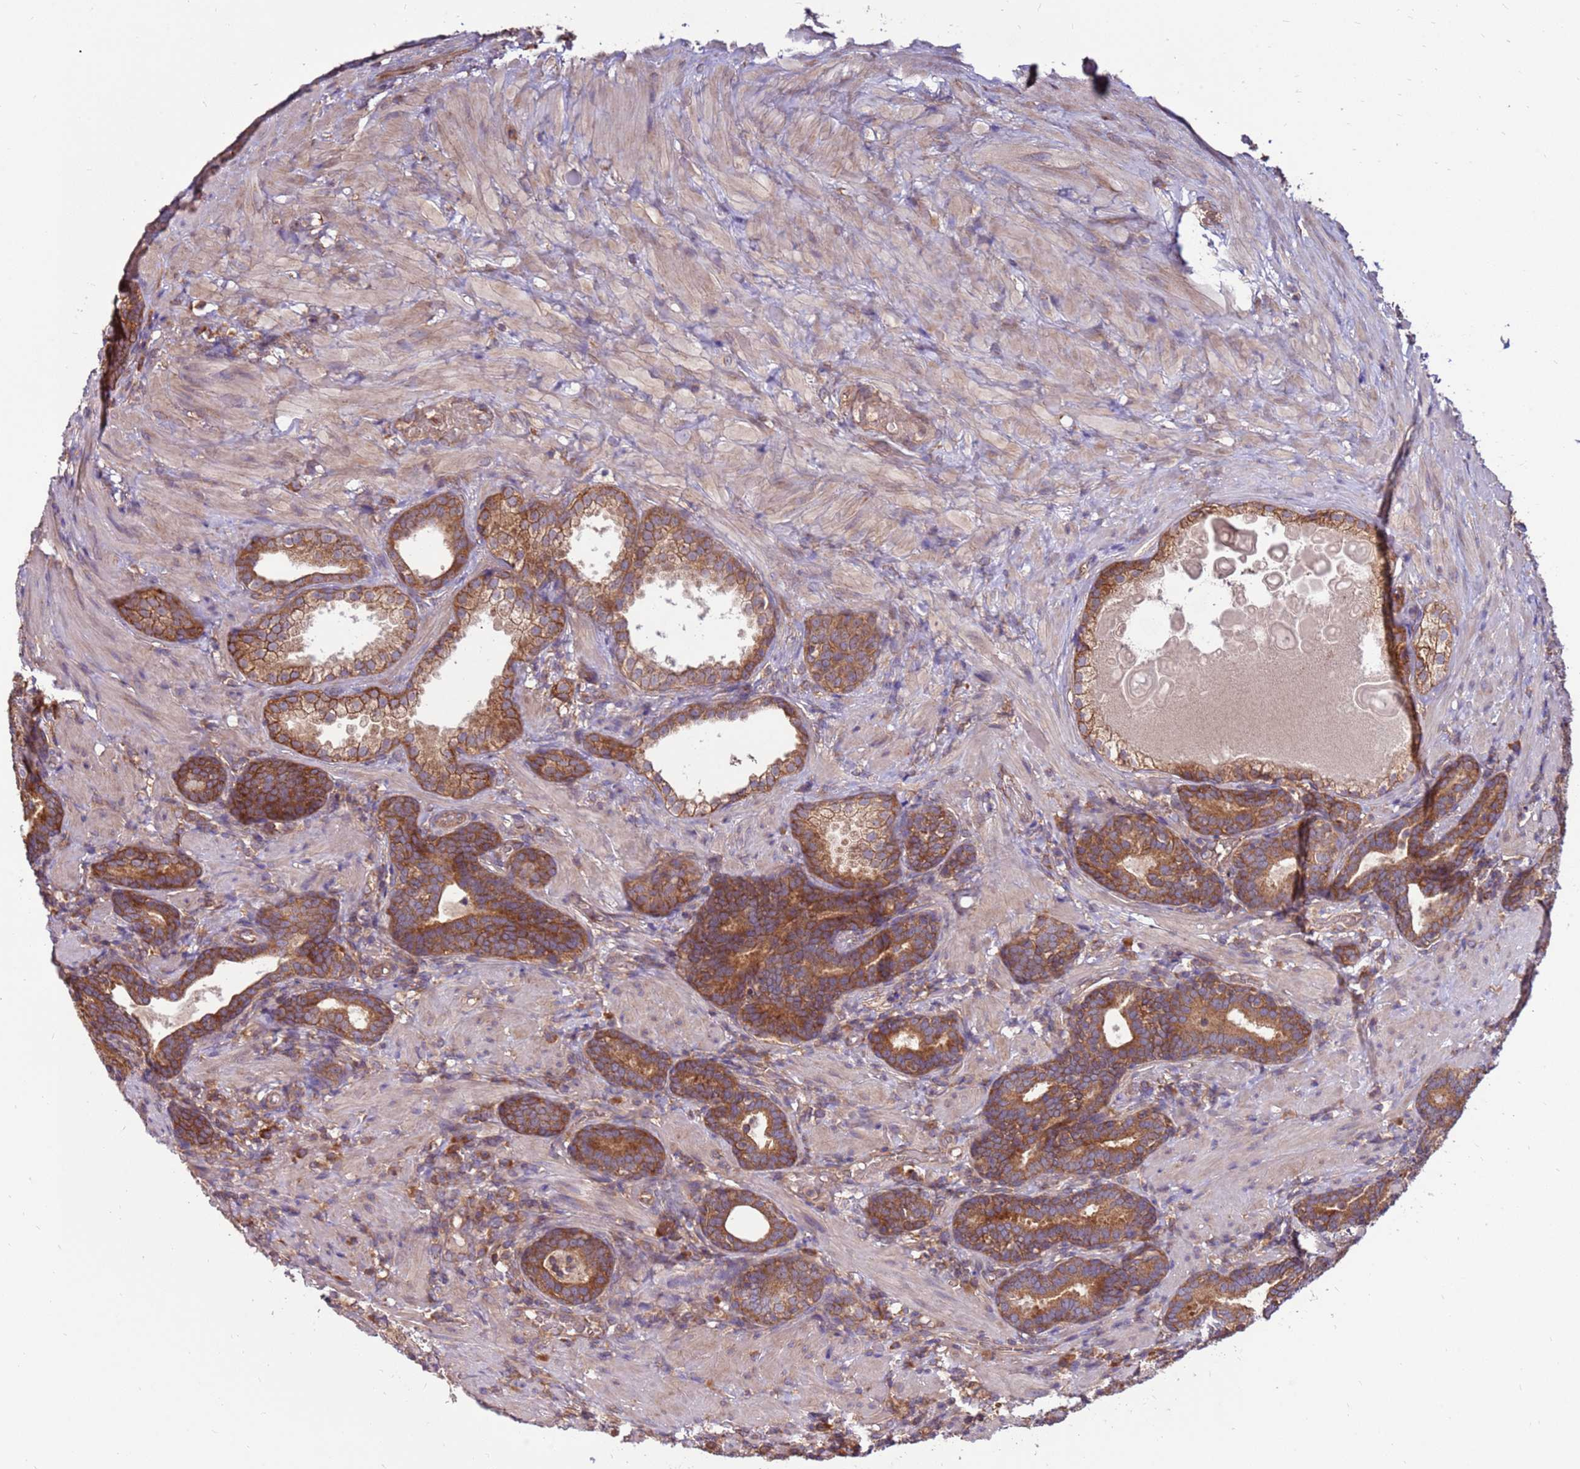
{"staining": {"intensity": "strong", "quantity": ">75%", "location": "cytoplasmic/membranous"}, "tissue": "prostate cancer", "cell_type": "Tumor cells", "image_type": "cancer", "snomed": [{"axis": "morphology", "description": "Adenocarcinoma, High grade"}, {"axis": "topography", "description": "Prostate"}], "caption": "Prostate adenocarcinoma (high-grade) stained for a protein (brown) shows strong cytoplasmic/membranous positive expression in approximately >75% of tumor cells.", "gene": "SLC44A5", "patient": {"sex": "male", "age": 69}}